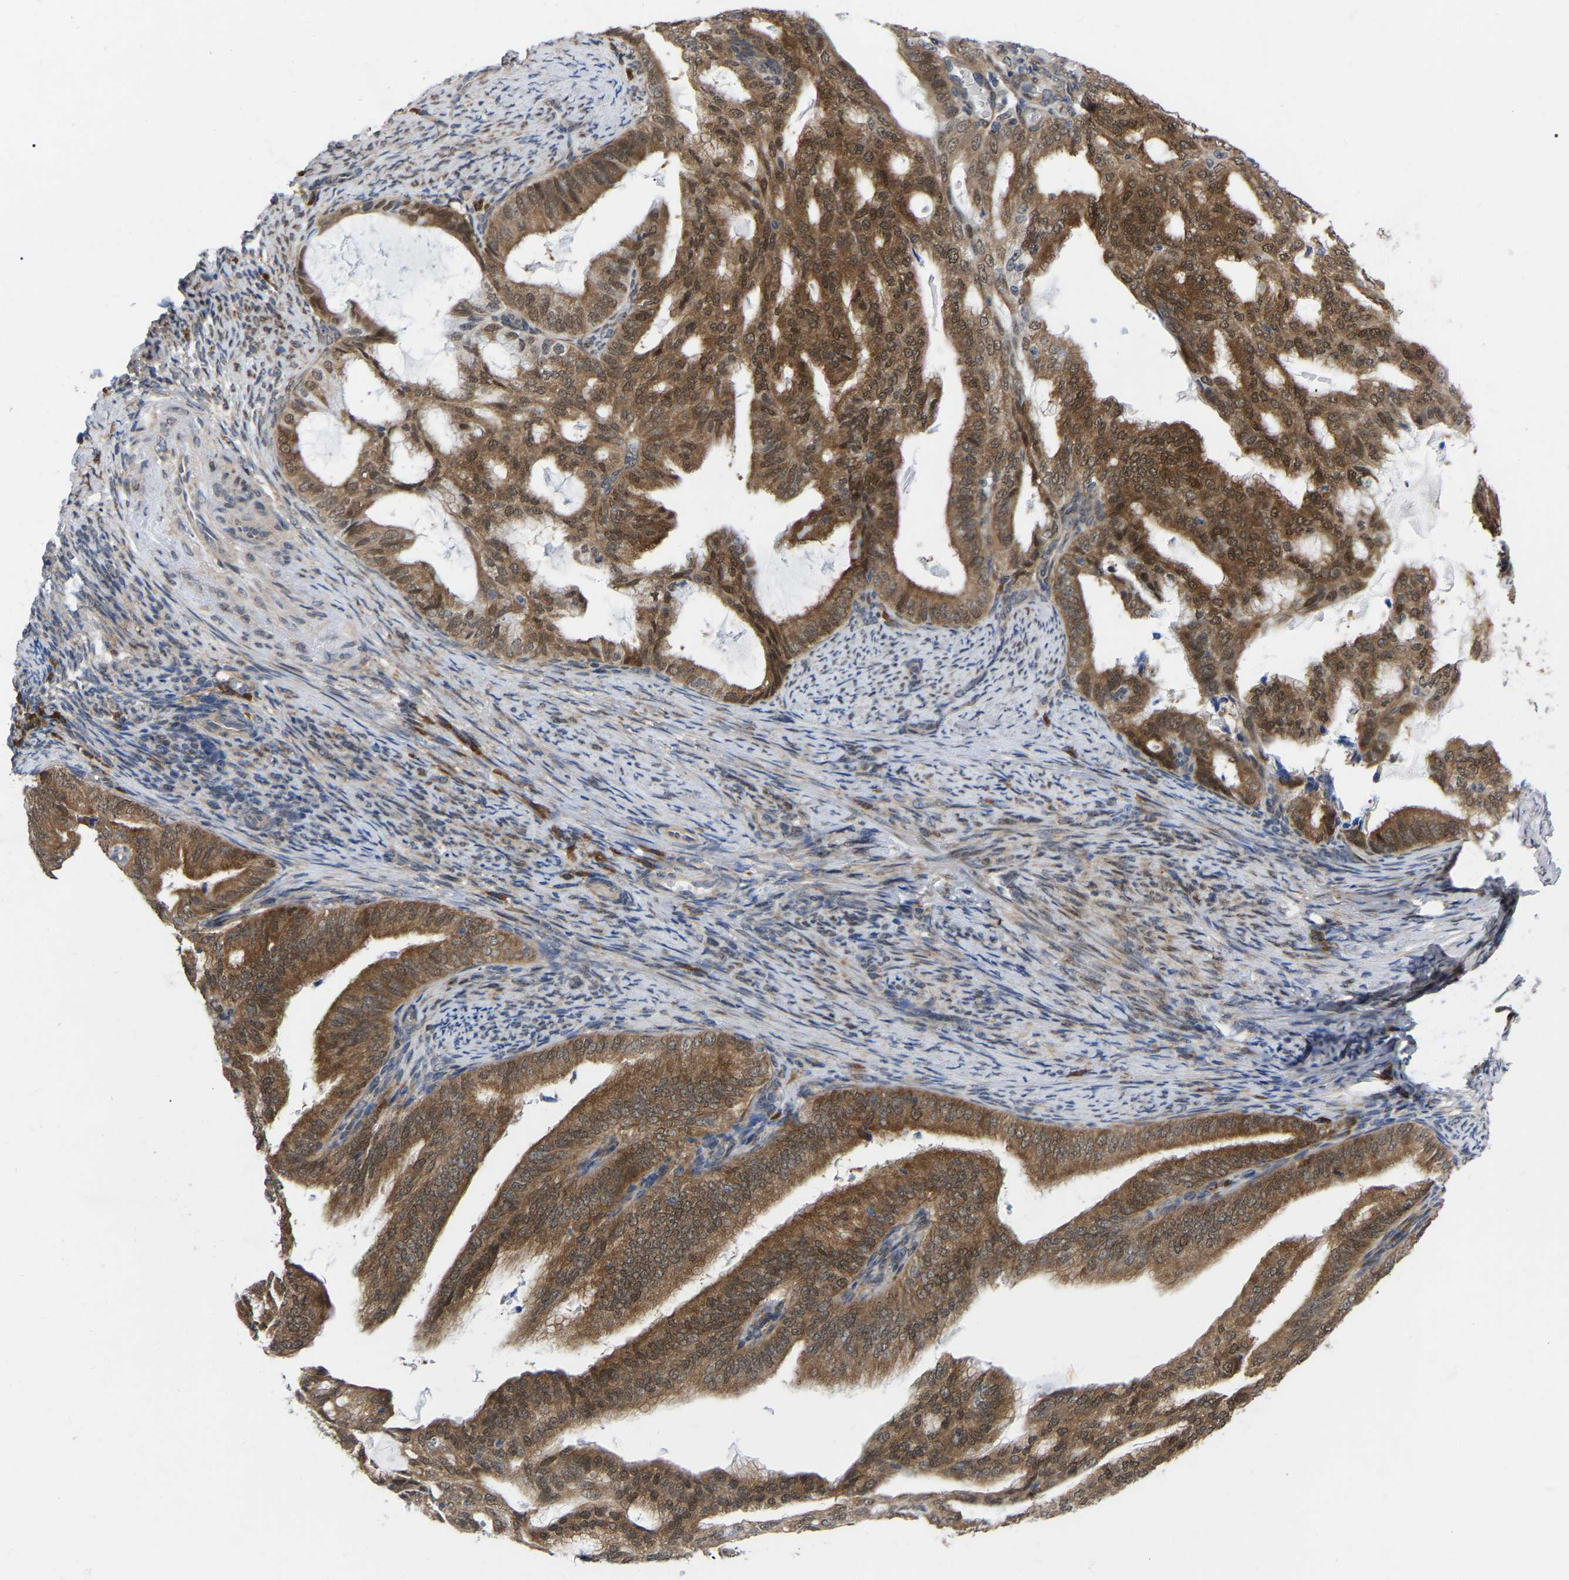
{"staining": {"intensity": "moderate", "quantity": ">75%", "location": "cytoplasmic/membranous,nuclear"}, "tissue": "endometrial cancer", "cell_type": "Tumor cells", "image_type": "cancer", "snomed": [{"axis": "morphology", "description": "Adenocarcinoma, NOS"}, {"axis": "topography", "description": "Endometrium"}], "caption": "Approximately >75% of tumor cells in human endometrial cancer (adenocarcinoma) display moderate cytoplasmic/membranous and nuclear protein staining as visualized by brown immunohistochemical staining.", "gene": "UBE4B", "patient": {"sex": "female", "age": 58}}